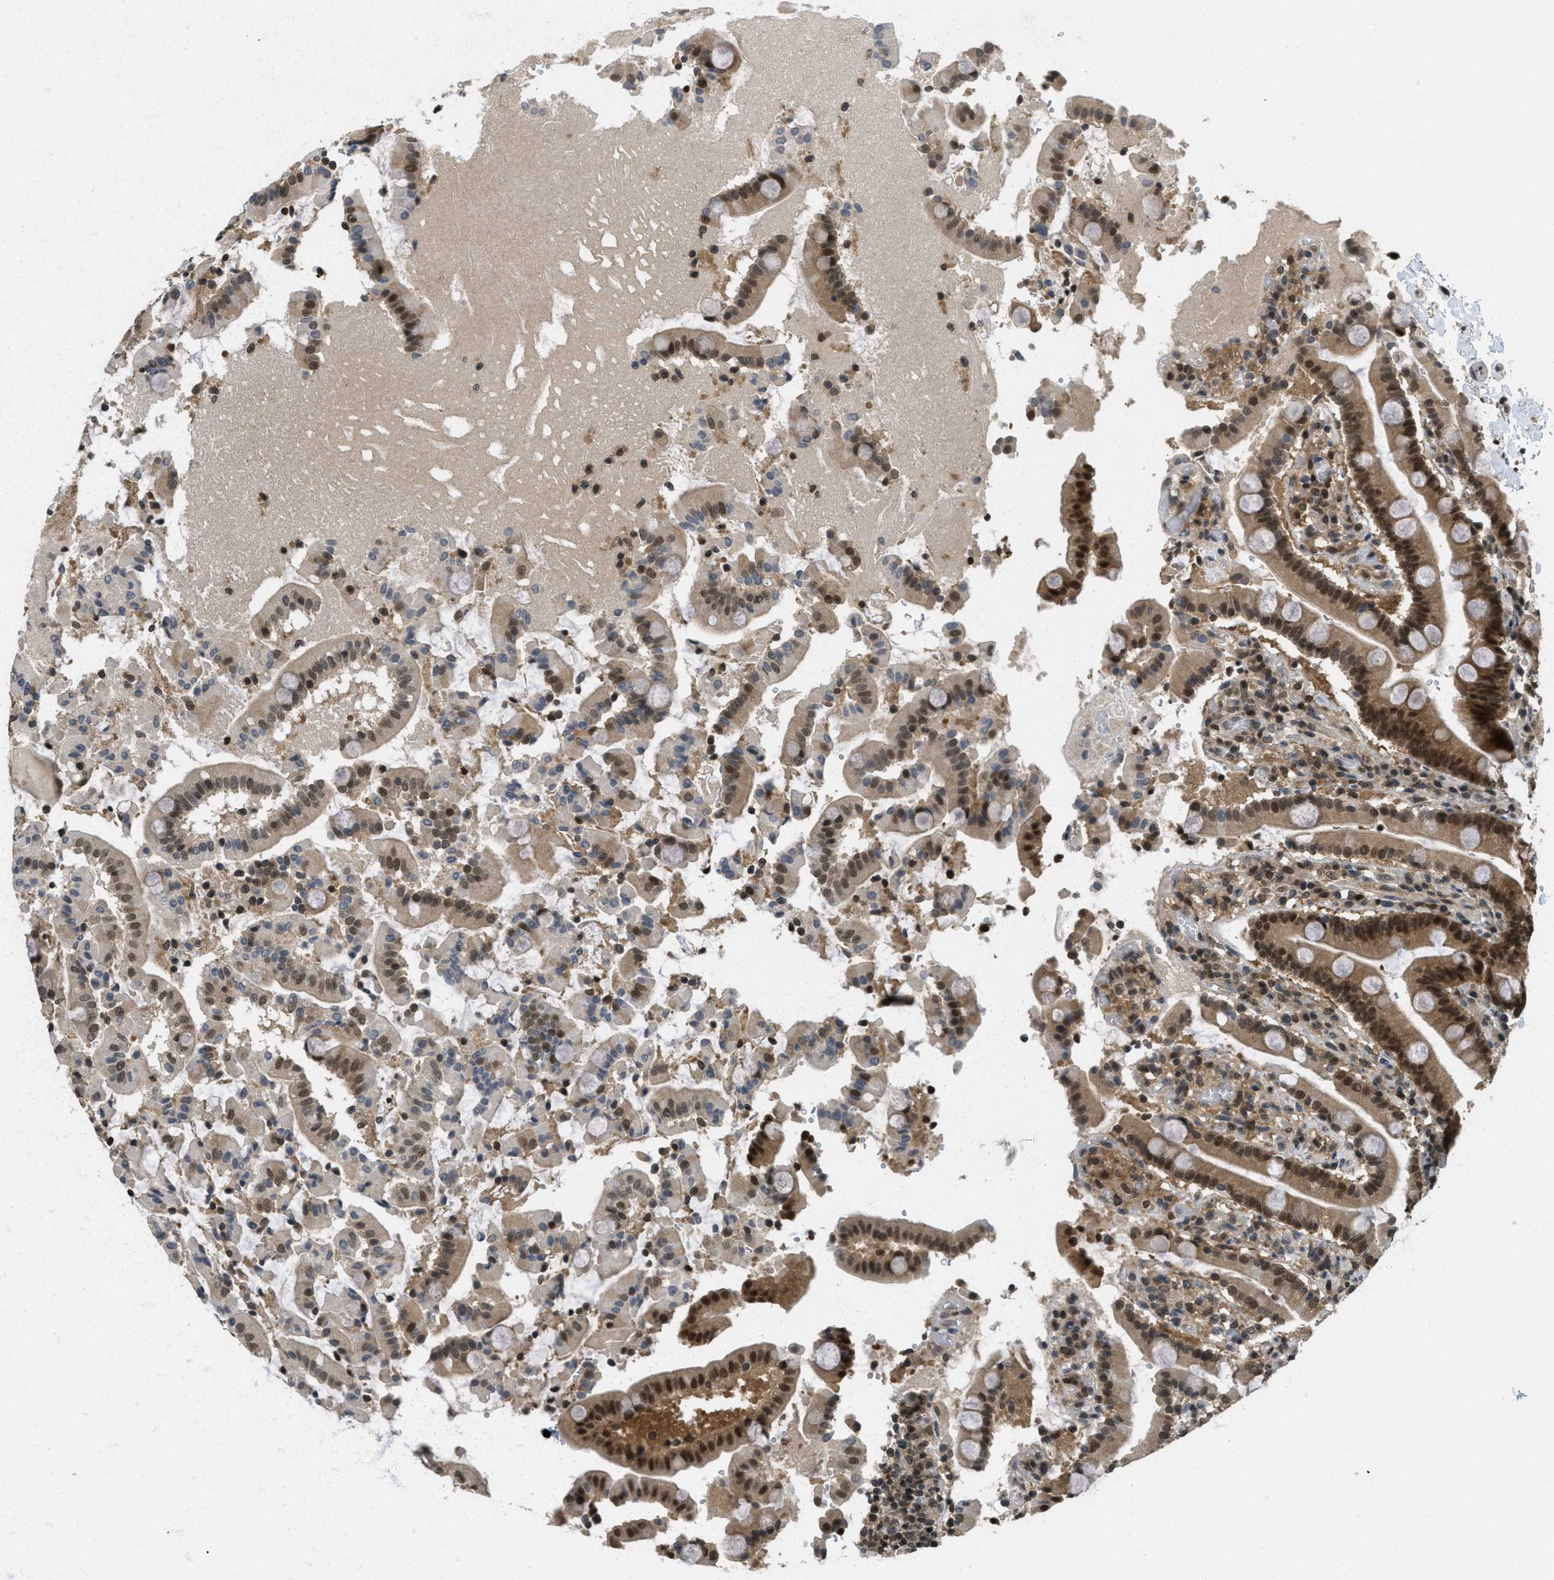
{"staining": {"intensity": "strong", "quantity": ">75%", "location": "cytoplasmic/membranous,nuclear"}, "tissue": "duodenum", "cell_type": "Glandular cells", "image_type": "normal", "snomed": [{"axis": "morphology", "description": "Normal tissue, NOS"}, {"axis": "topography", "description": "Small intestine, NOS"}], "caption": "A brown stain highlights strong cytoplasmic/membranous,nuclear expression of a protein in glandular cells of unremarkable human duodenum. Immunohistochemistry (ihc) stains the protein of interest in brown and the nuclei are stained blue.", "gene": "DNAJB1", "patient": {"sex": "female", "age": 71}}